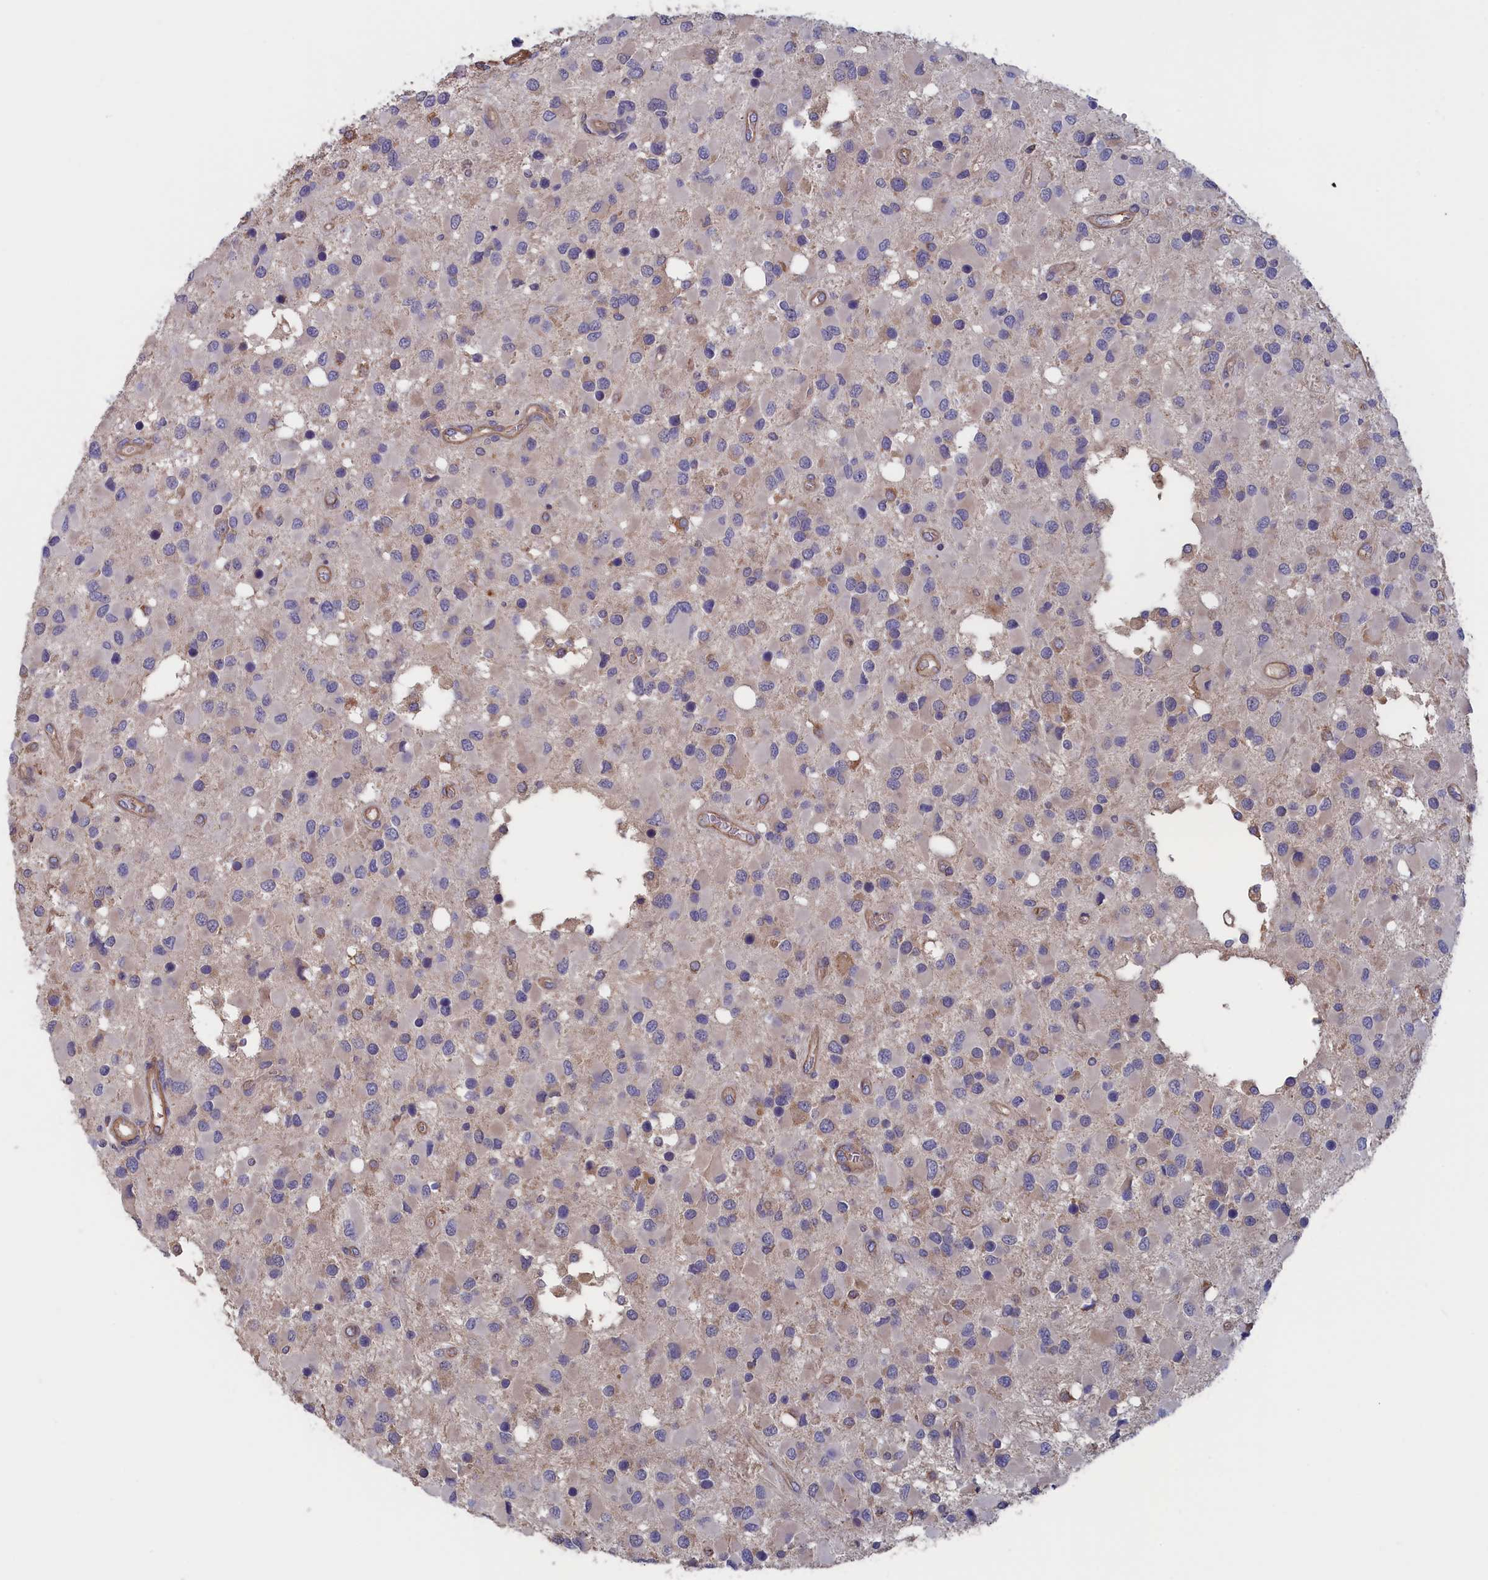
{"staining": {"intensity": "weak", "quantity": "<25%", "location": "cytoplasmic/membranous"}, "tissue": "glioma", "cell_type": "Tumor cells", "image_type": "cancer", "snomed": [{"axis": "morphology", "description": "Glioma, malignant, High grade"}, {"axis": "topography", "description": "Brain"}], "caption": "This is an immunohistochemistry (IHC) photomicrograph of glioma. There is no staining in tumor cells.", "gene": "ANKRD2", "patient": {"sex": "male", "age": 53}}